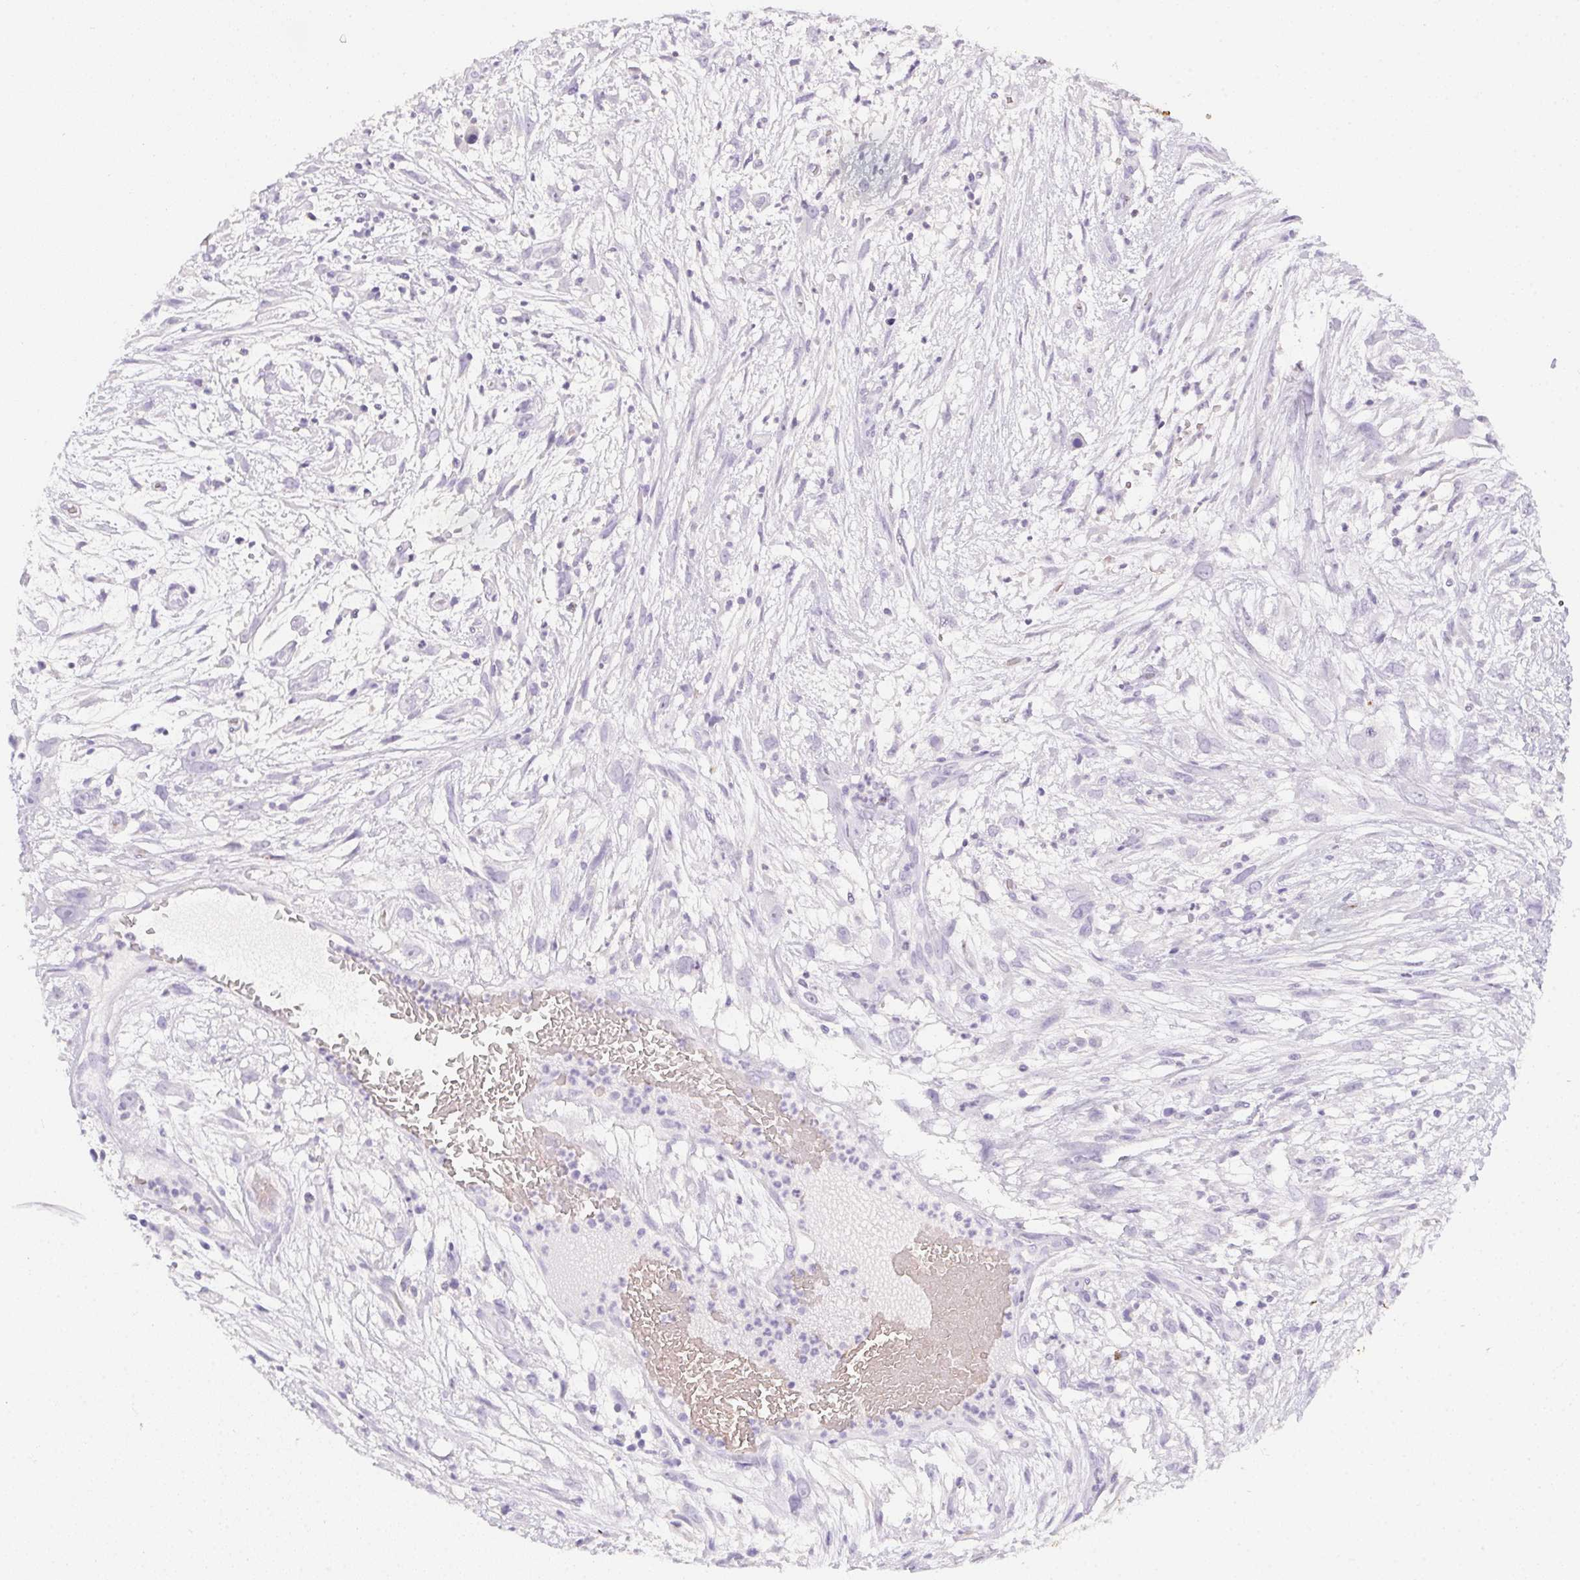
{"staining": {"intensity": "negative", "quantity": "none", "location": "none"}, "tissue": "head and neck cancer", "cell_type": "Tumor cells", "image_type": "cancer", "snomed": [{"axis": "morphology", "description": "Squamous cell carcinoma, NOS"}, {"axis": "topography", "description": "Head-Neck"}], "caption": "DAB (3,3'-diaminobenzidine) immunohistochemical staining of human squamous cell carcinoma (head and neck) displays no significant staining in tumor cells. The staining was performed using DAB to visualize the protein expression in brown, while the nuclei were stained in blue with hematoxylin (Magnification: 20x).", "gene": "DCD", "patient": {"sex": "male", "age": 65}}